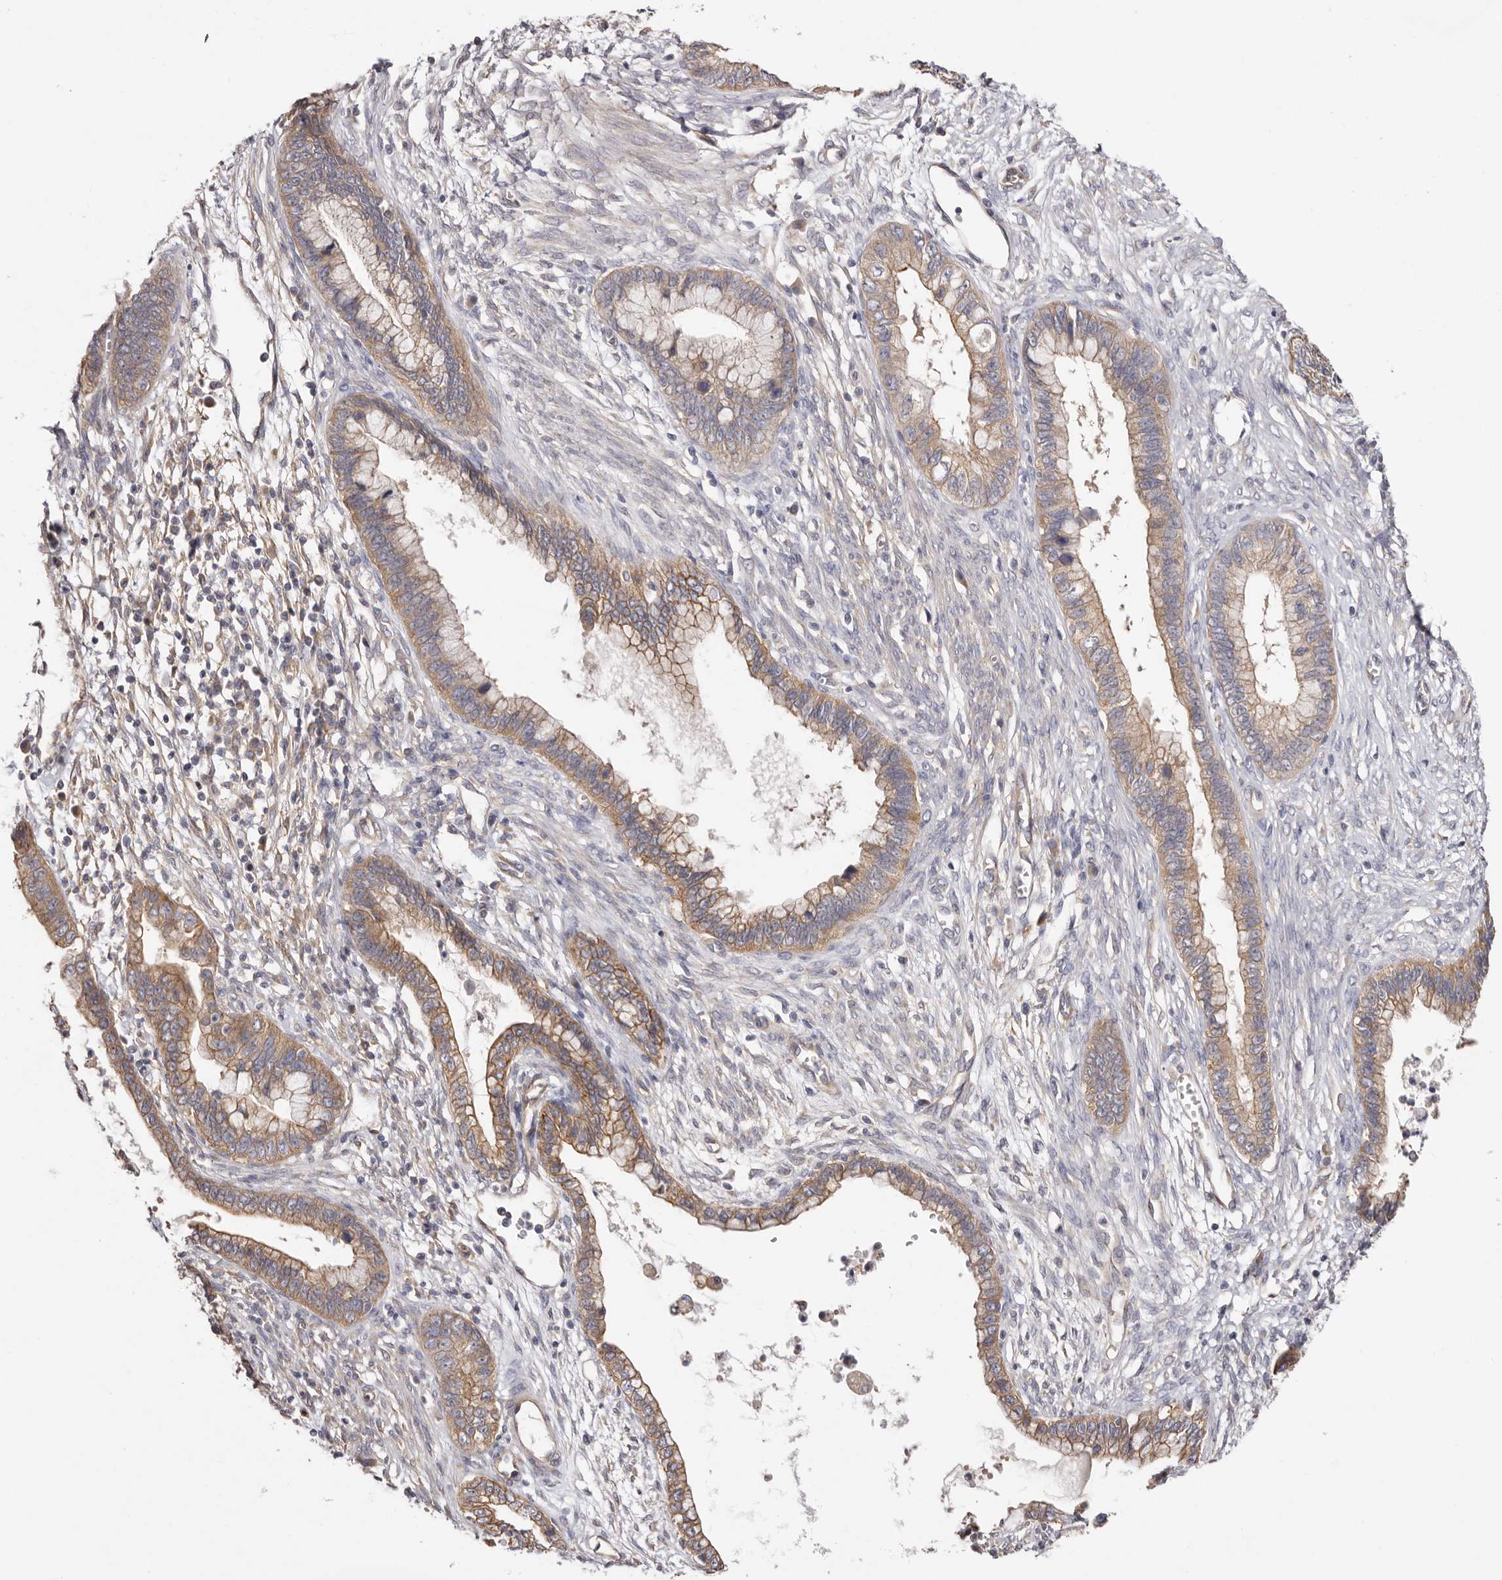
{"staining": {"intensity": "moderate", "quantity": ">75%", "location": "cytoplasmic/membranous"}, "tissue": "cervical cancer", "cell_type": "Tumor cells", "image_type": "cancer", "snomed": [{"axis": "morphology", "description": "Adenocarcinoma, NOS"}, {"axis": "topography", "description": "Cervix"}], "caption": "Immunohistochemistry of human cervical adenocarcinoma displays medium levels of moderate cytoplasmic/membranous positivity in approximately >75% of tumor cells. The staining was performed using DAB to visualize the protein expression in brown, while the nuclei were stained in blue with hematoxylin (Magnification: 20x).", "gene": "FAM167B", "patient": {"sex": "female", "age": 44}}